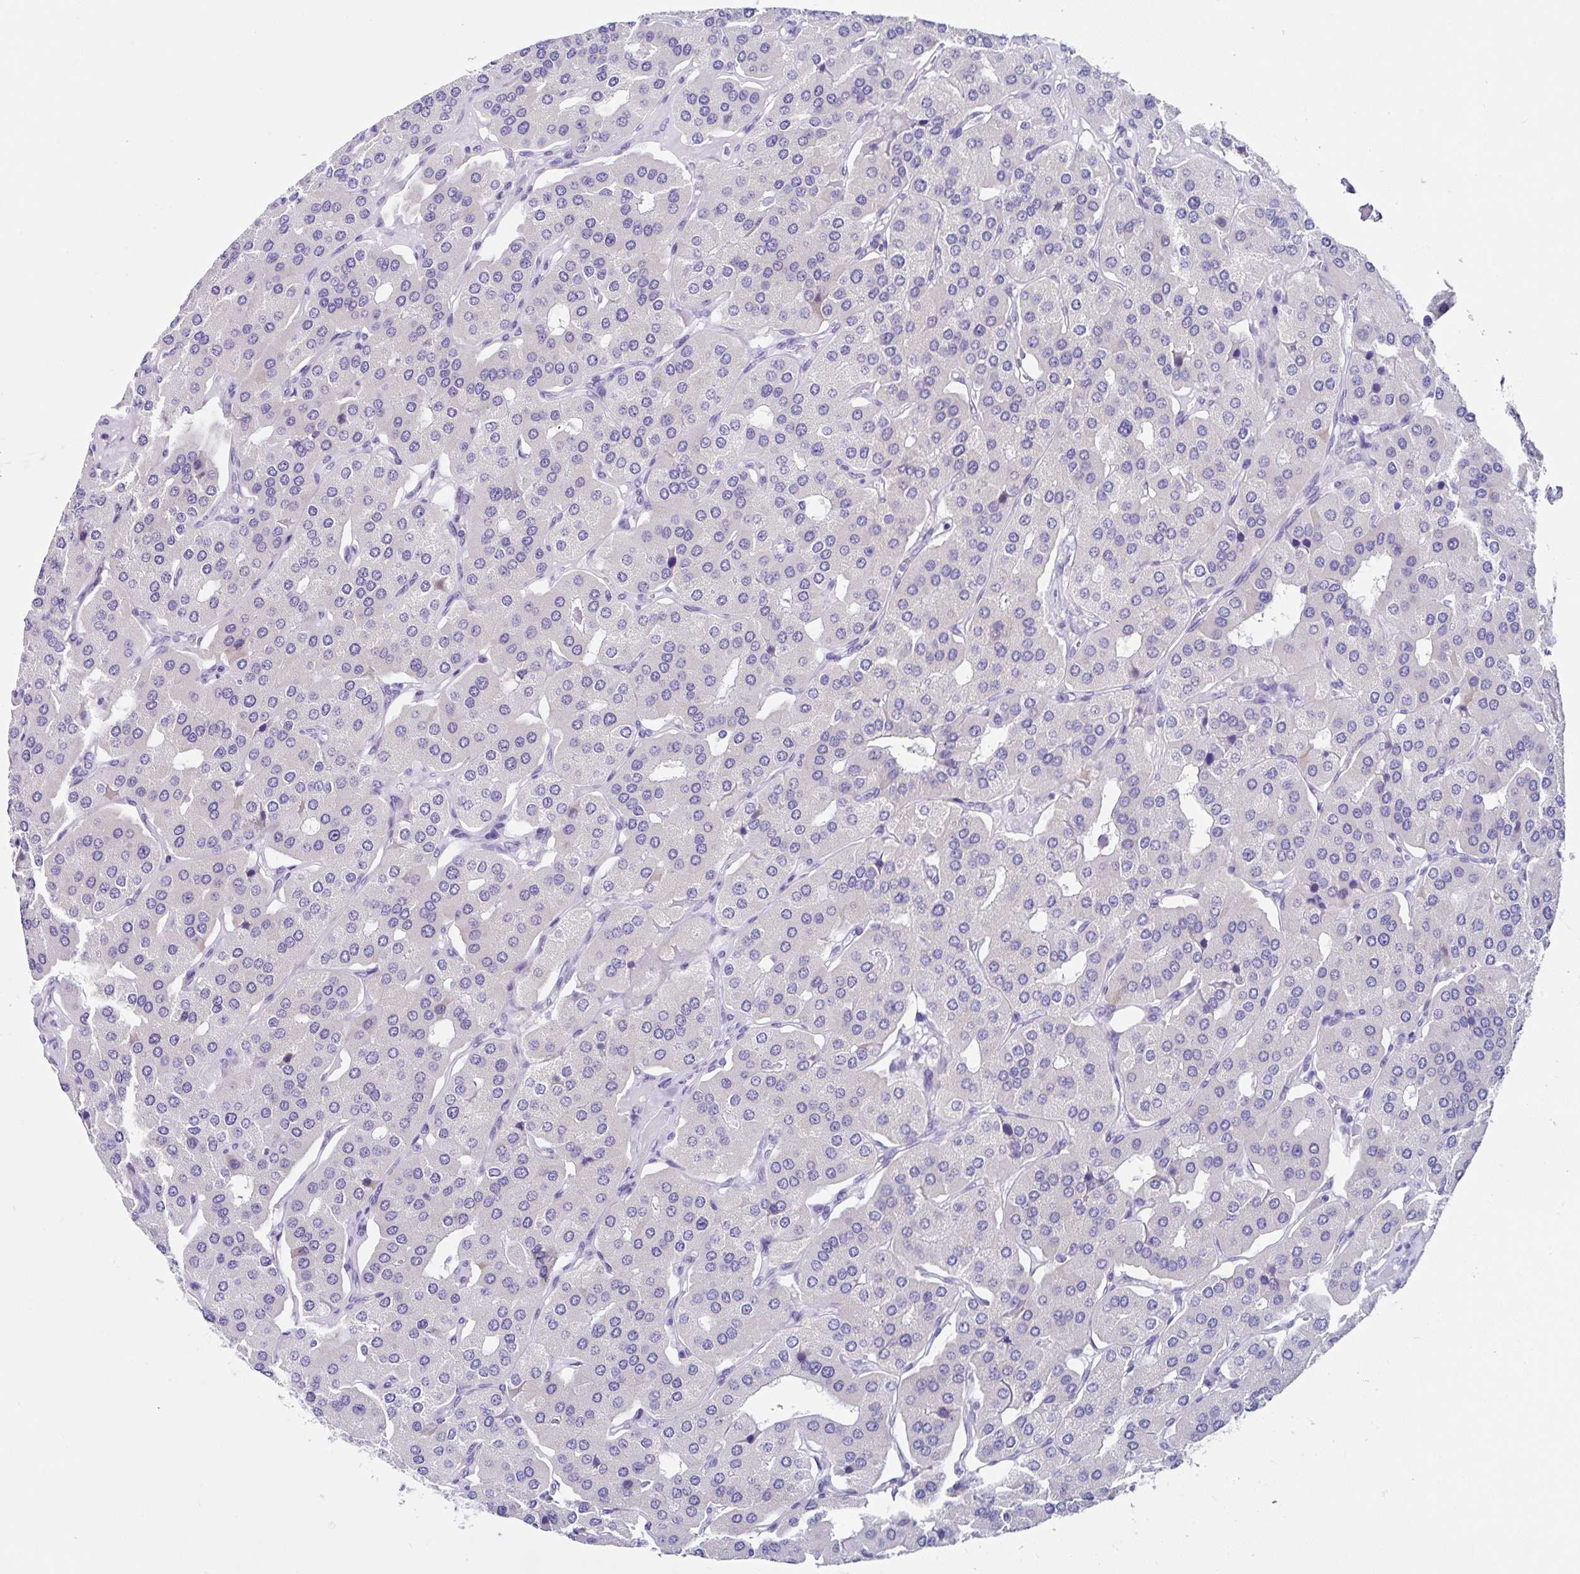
{"staining": {"intensity": "negative", "quantity": "none", "location": "none"}, "tissue": "parathyroid gland", "cell_type": "Glandular cells", "image_type": "normal", "snomed": [{"axis": "morphology", "description": "Normal tissue, NOS"}, {"axis": "morphology", "description": "Adenoma, NOS"}, {"axis": "topography", "description": "Parathyroid gland"}], "caption": "Normal parathyroid gland was stained to show a protein in brown. There is no significant expression in glandular cells. (DAB (3,3'-diaminobenzidine) IHC visualized using brightfield microscopy, high magnification).", "gene": "TMPRSS11E", "patient": {"sex": "female", "age": 86}}